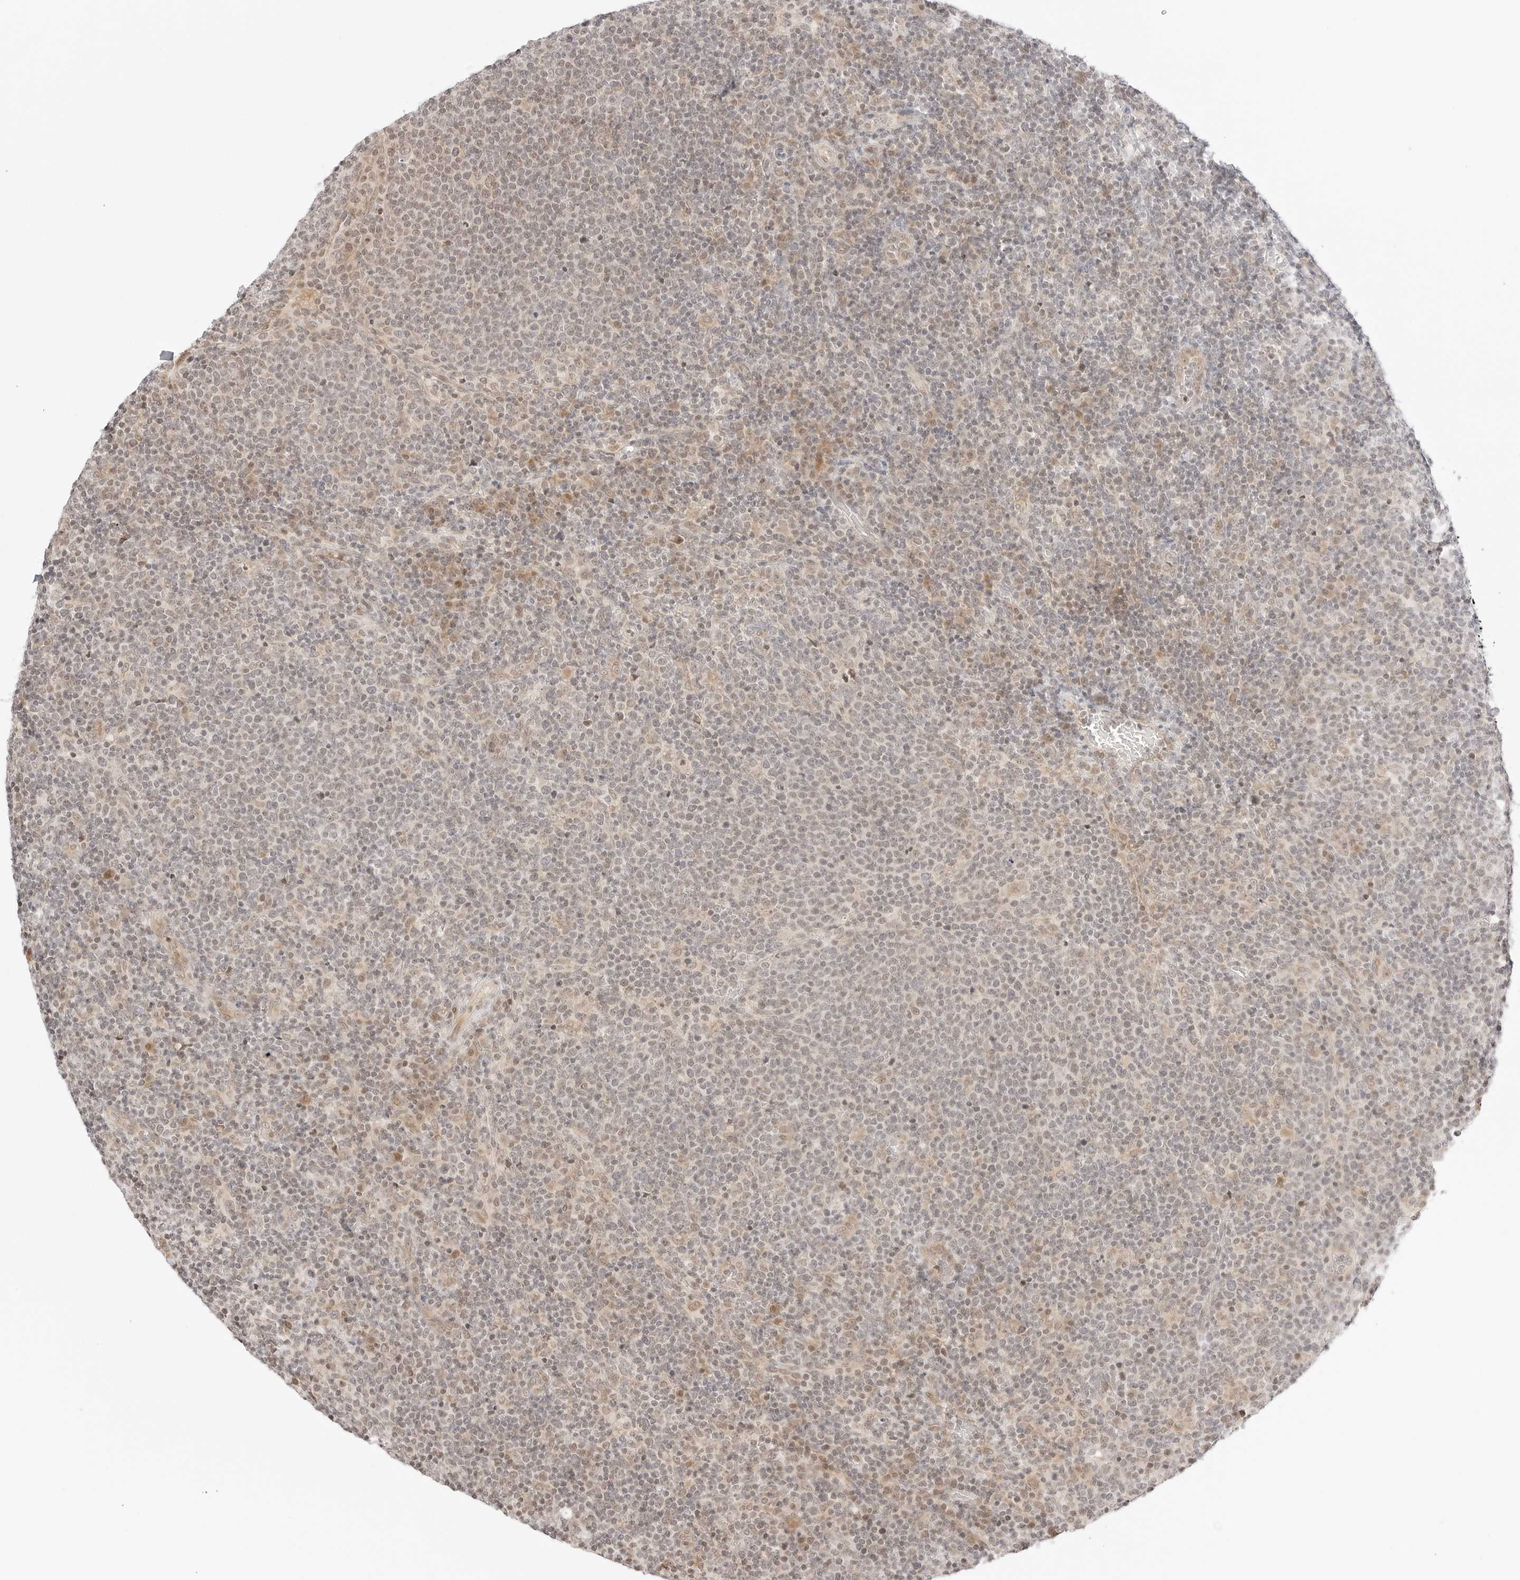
{"staining": {"intensity": "weak", "quantity": "<25%", "location": "nuclear"}, "tissue": "lymphoma", "cell_type": "Tumor cells", "image_type": "cancer", "snomed": [{"axis": "morphology", "description": "Malignant lymphoma, non-Hodgkin's type, High grade"}, {"axis": "topography", "description": "Lymph node"}], "caption": "IHC histopathology image of human lymphoma stained for a protein (brown), which shows no positivity in tumor cells. (Stains: DAB immunohistochemistry (IHC) with hematoxylin counter stain, Microscopy: brightfield microscopy at high magnification).", "gene": "RPS6KL1", "patient": {"sex": "male", "age": 61}}